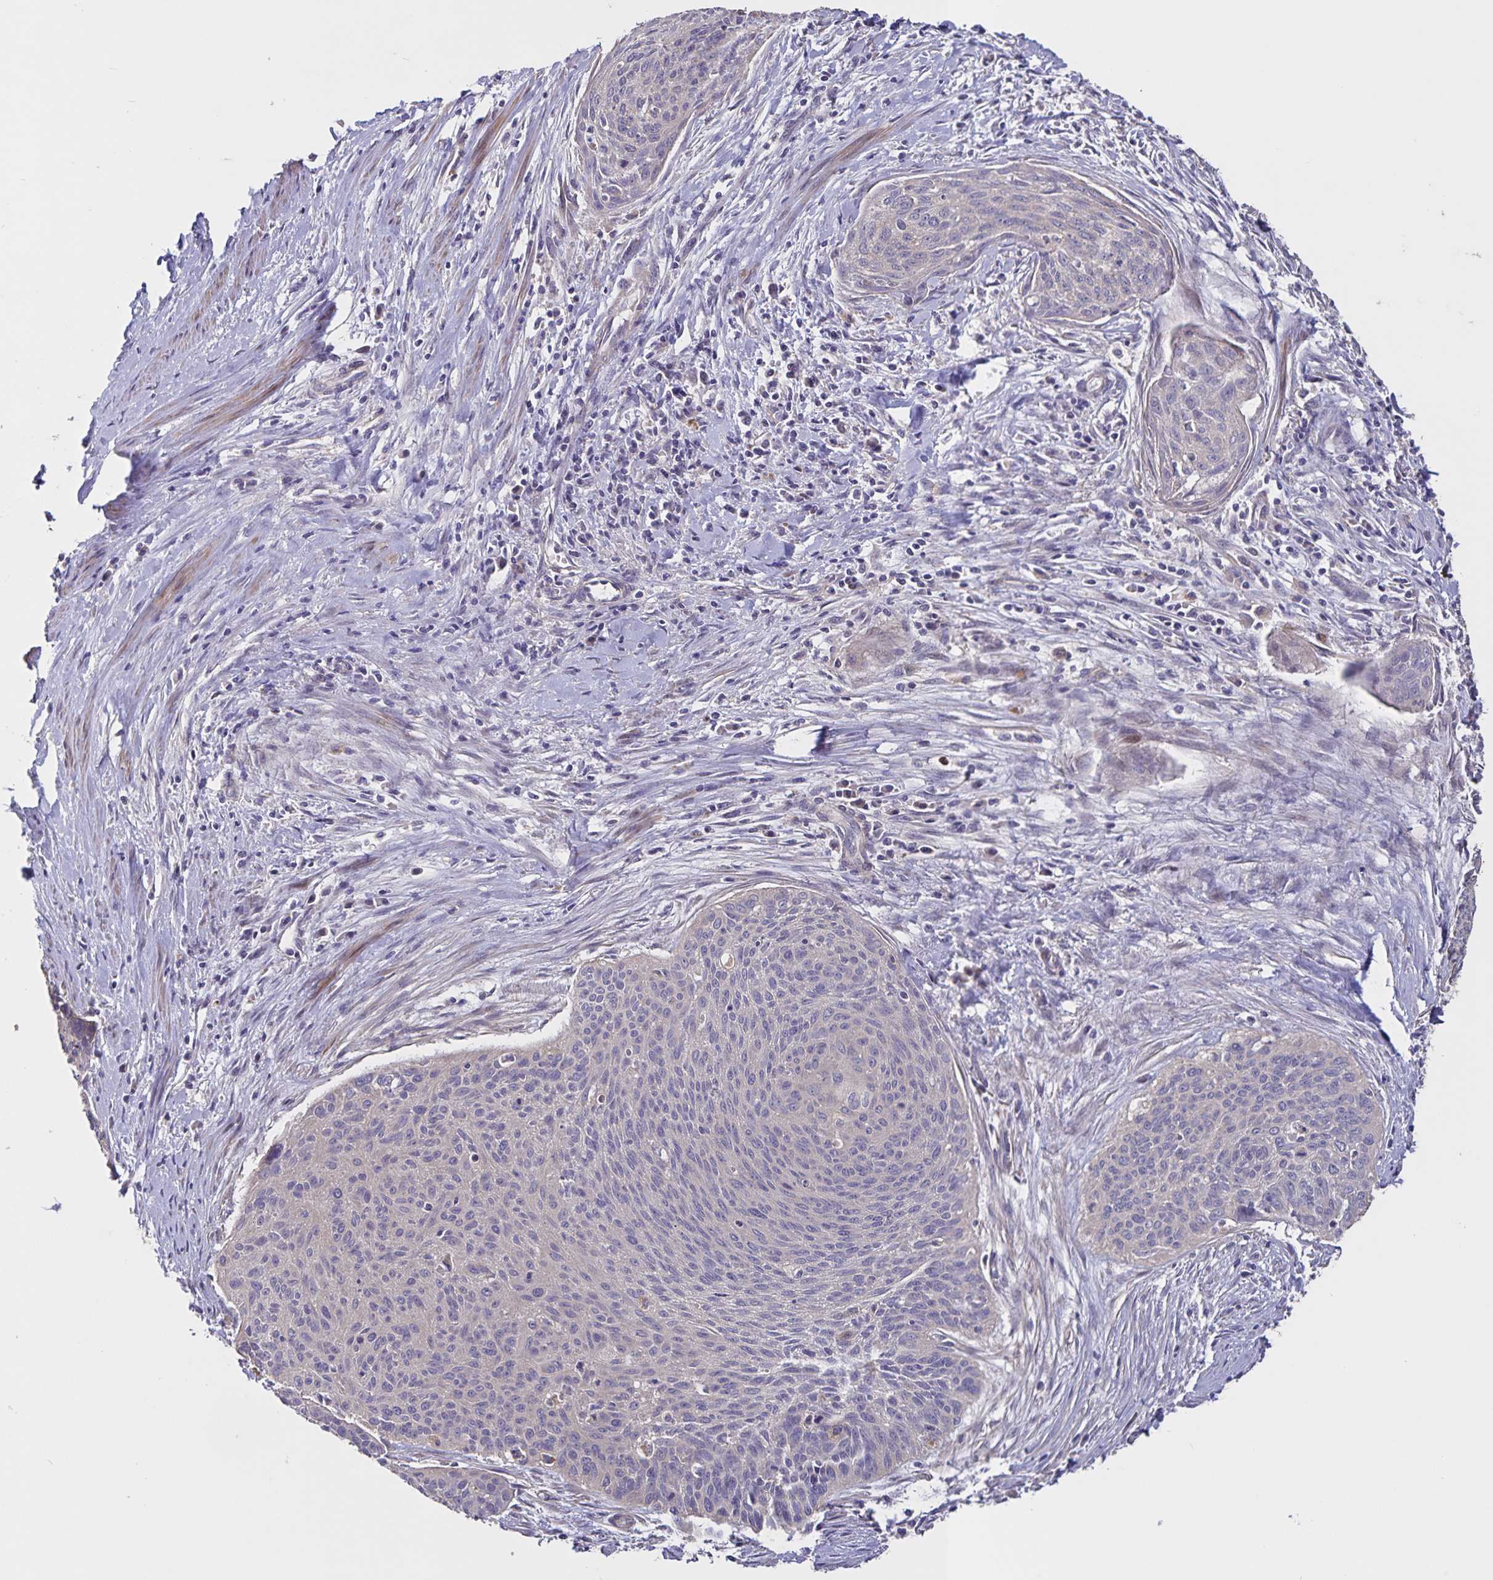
{"staining": {"intensity": "negative", "quantity": "none", "location": "none"}, "tissue": "cervical cancer", "cell_type": "Tumor cells", "image_type": "cancer", "snomed": [{"axis": "morphology", "description": "Squamous cell carcinoma, NOS"}, {"axis": "topography", "description": "Cervix"}], "caption": "Immunohistochemistry (IHC) image of neoplastic tissue: human squamous cell carcinoma (cervical) stained with DAB reveals no significant protein expression in tumor cells. (DAB immunohistochemistry visualized using brightfield microscopy, high magnification).", "gene": "FBXL16", "patient": {"sex": "female", "age": 55}}